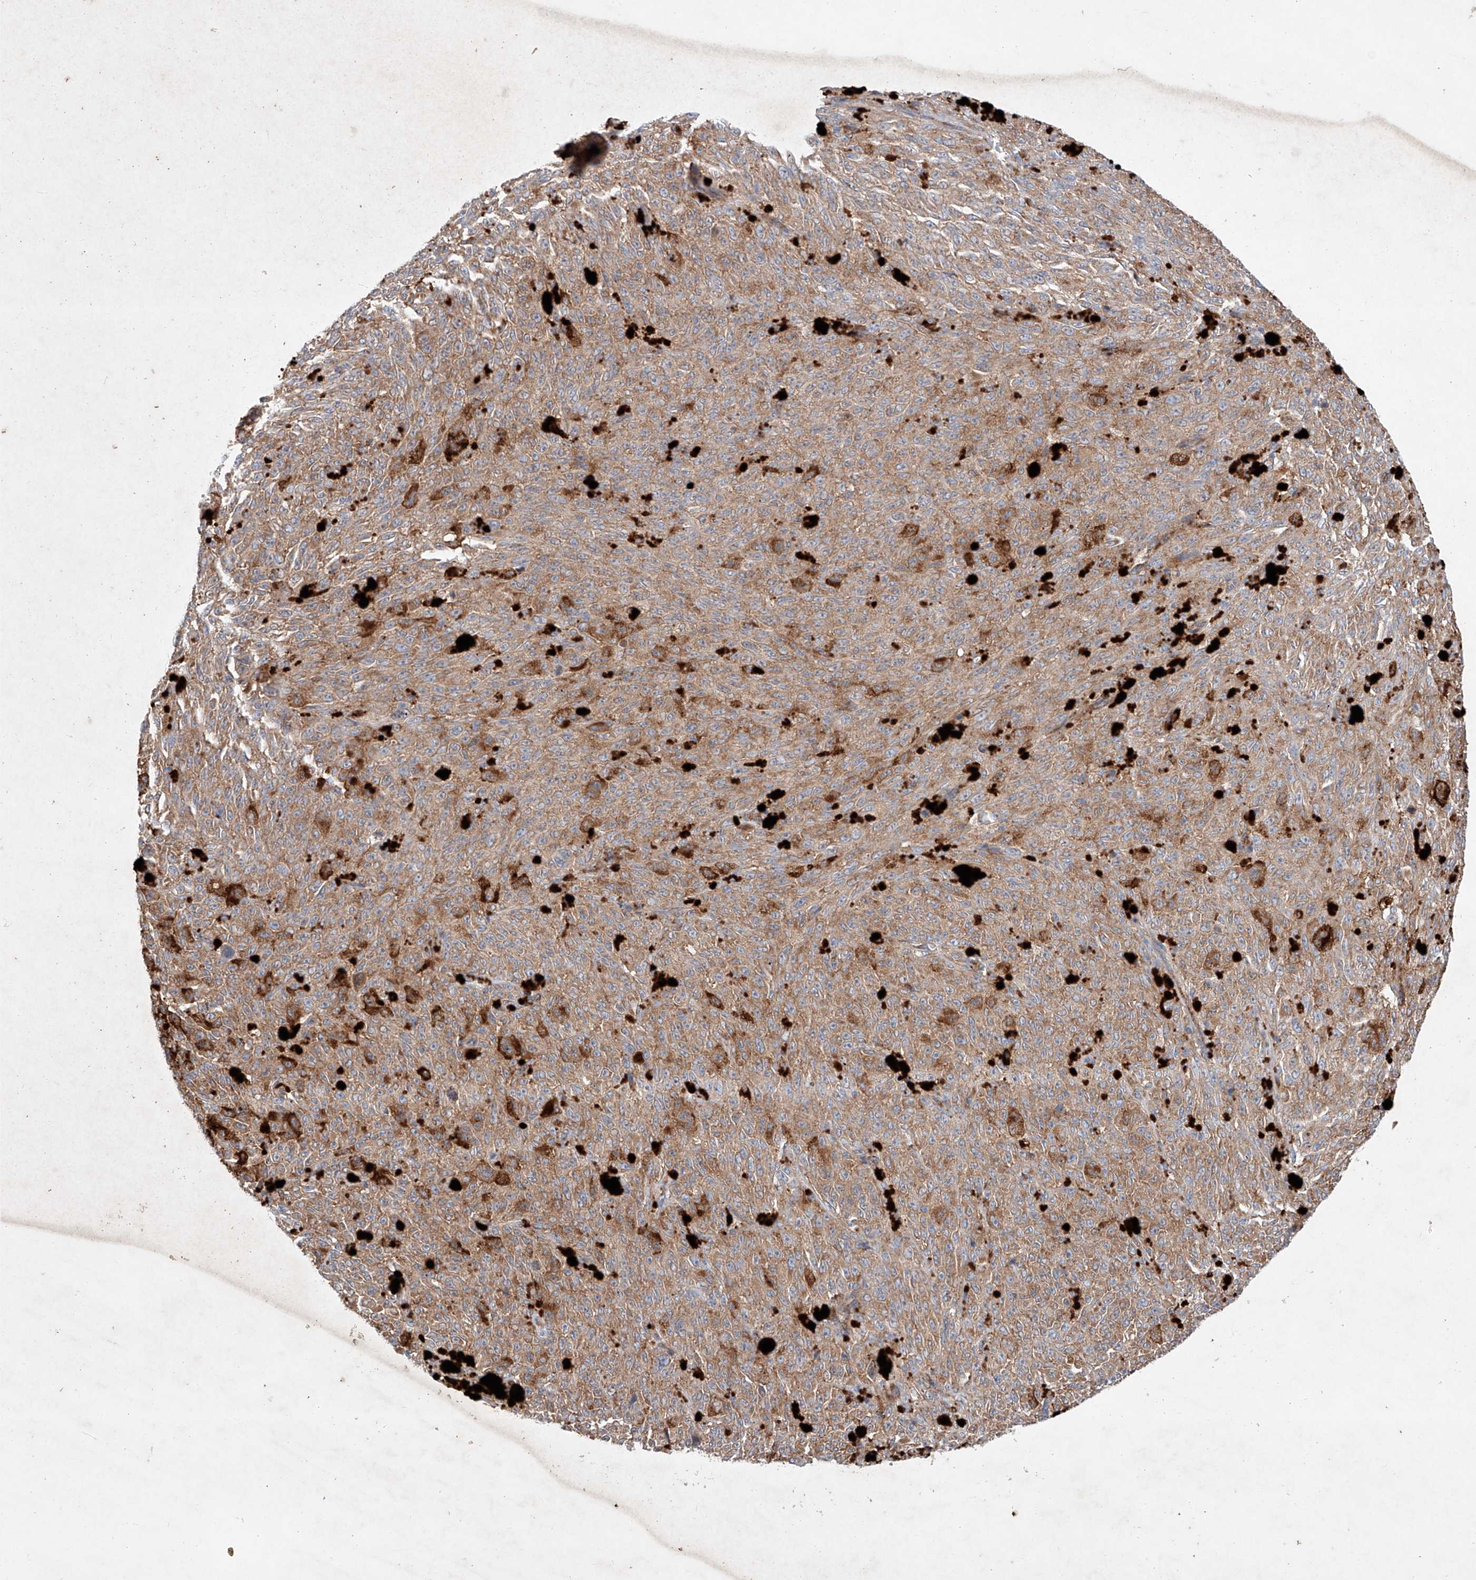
{"staining": {"intensity": "moderate", "quantity": ">75%", "location": "cytoplasmic/membranous"}, "tissue": "melanoma", "cell_type": "Tumor cells", "image_type": "cancer", "snomed": [{"axis": "morphology", "description": "Malignant melanoma, NOS"}, {"axis": "topography", "description": "Skin"}], "caption": "A medium amount of moderate cytoplasmic/membranous positivity is present in about >75% of tumor cells in melanoma tissue.", "gene": "FASTK", "patient": {"sex": "female", "age": 82}}